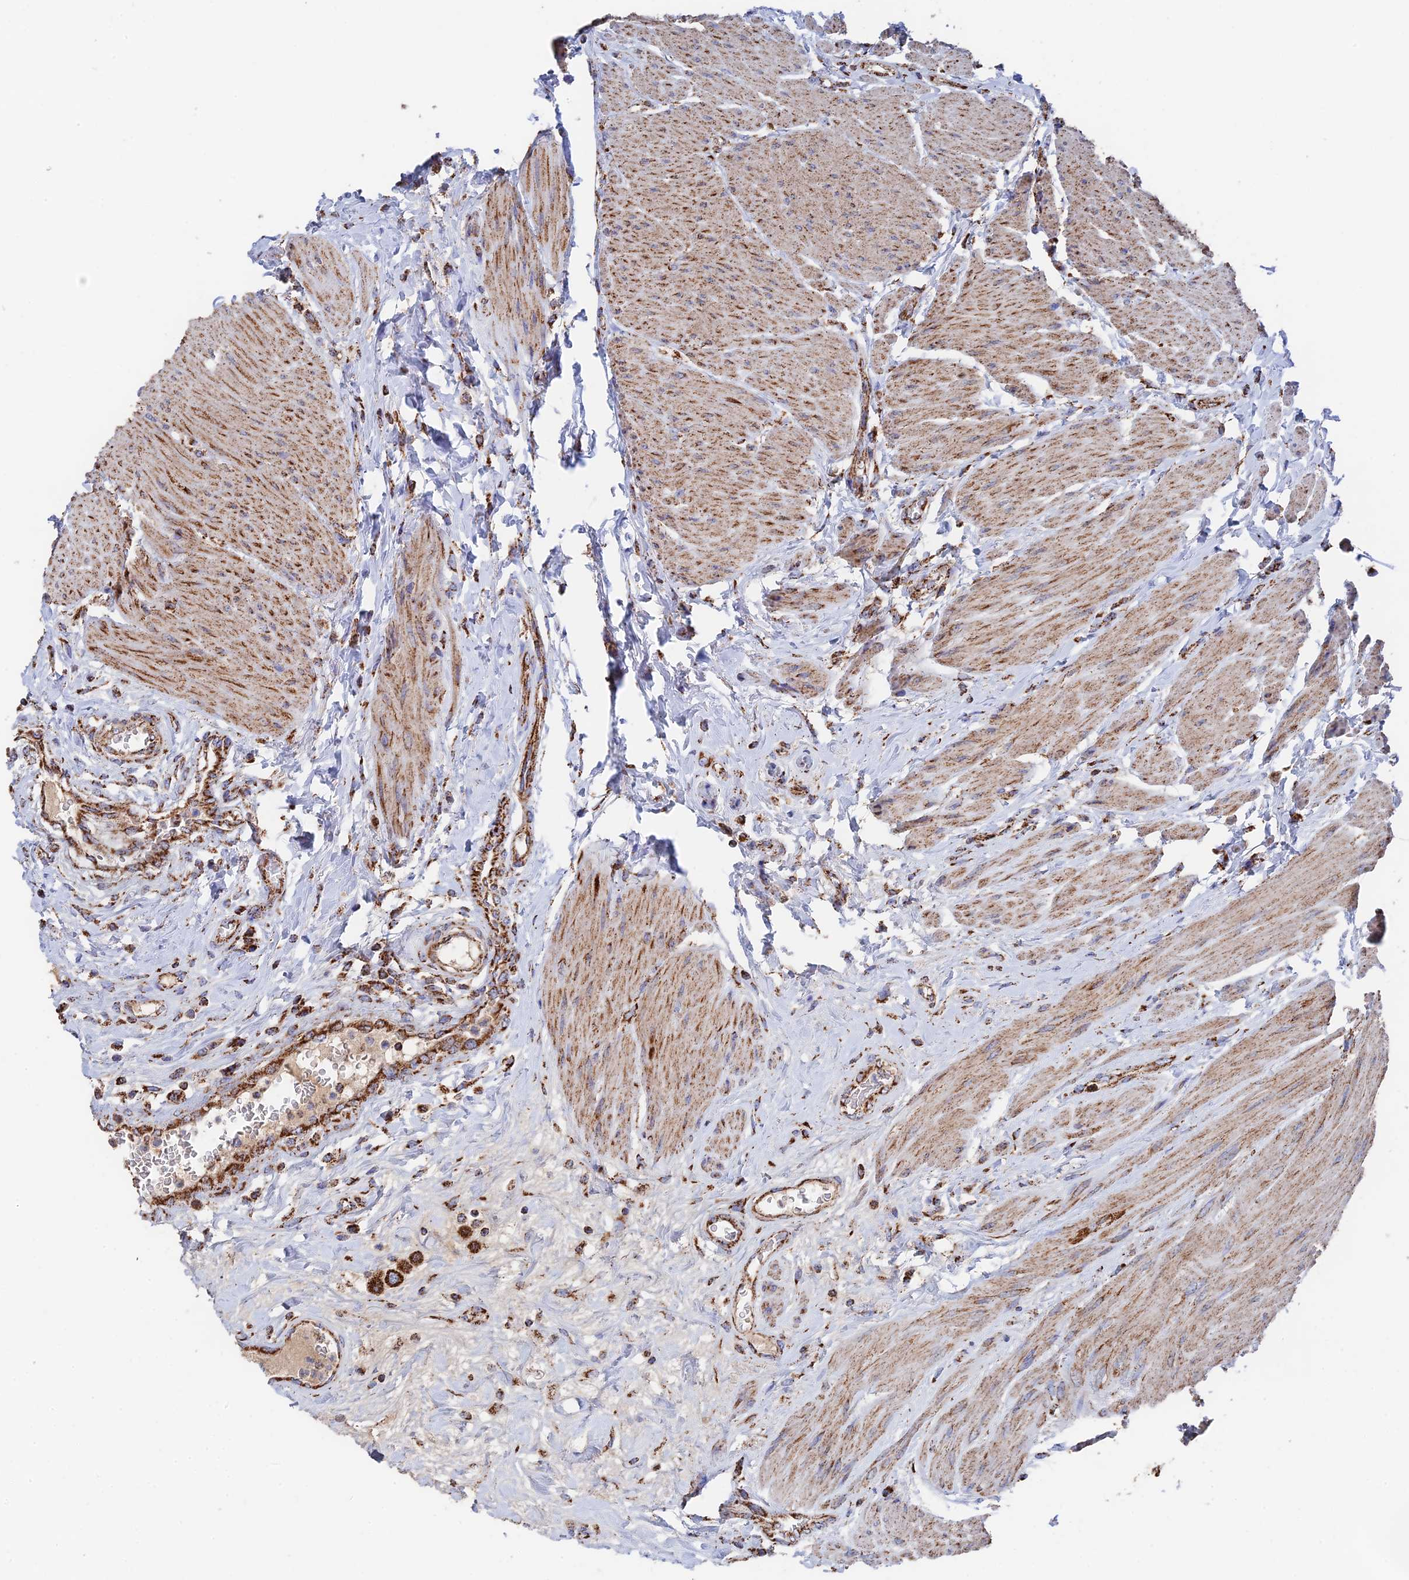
{"staining": {"intensity": "strong", "quantity": ">75%", "location": "cytoplasmic/membranous"}, "tissue": "urothelial cancer", "cell_type": "Tumor cells", "image_type": "cancer", "snomed": [{"axis": "morphology", "description": "Urothelial carcinoma, High grade"}, {"axis": "topography", "description": "Urinary bladder"}], "caption": "Urothelial cancer stained with IHC demonstrates strong cytoplasmic/membranous positivity in approximately >75% of tumor cells. Immunohistochemistry stains the protein in brown and the nuclei are stained blue.", "gene": "HAUS8", "patient": {"sex": "male", "age": 50}}